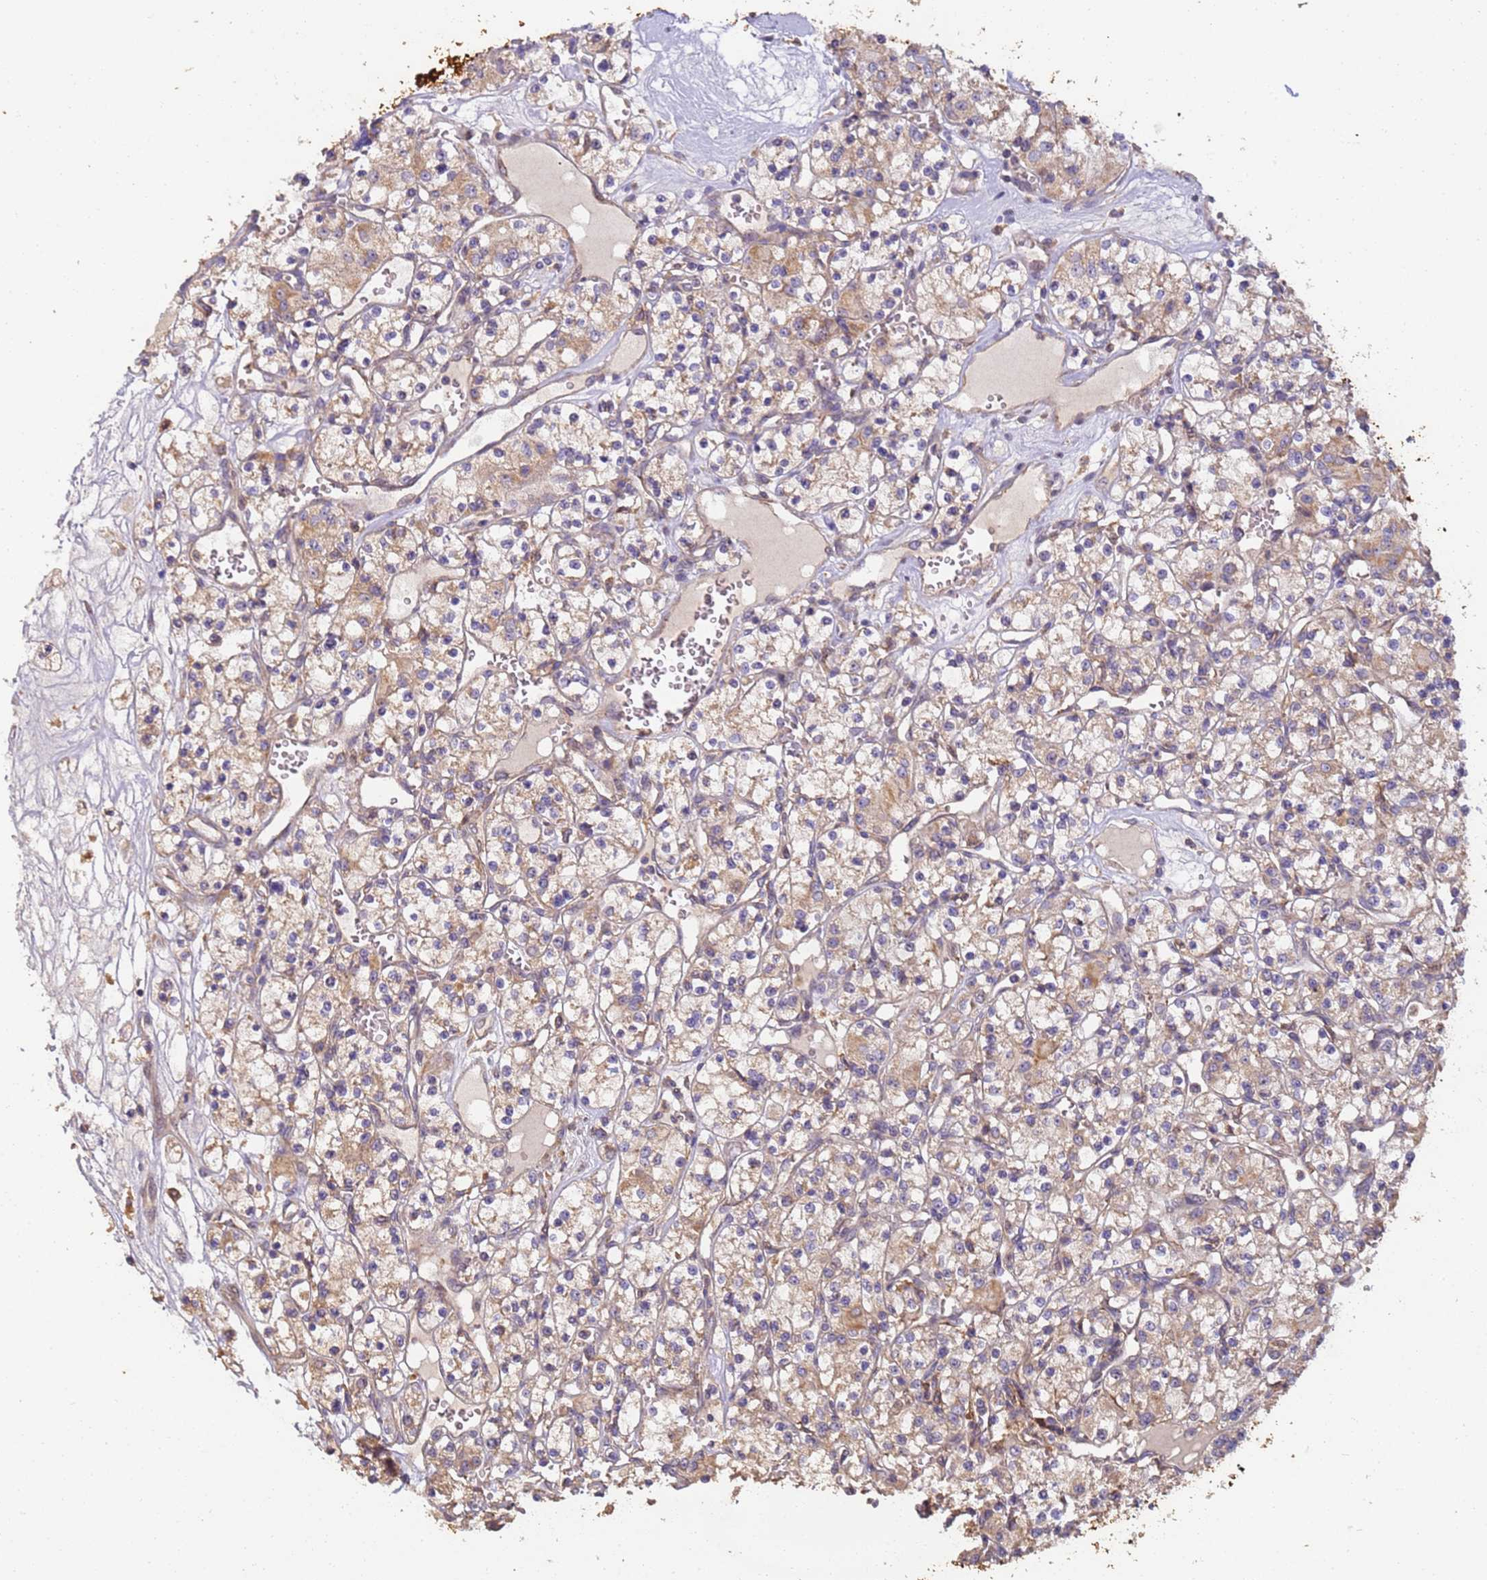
{"staining": {"intensity": "weak", "quantity": "25%-75%", "location": "cytoplasmic/membranous"}, "tissue": "renal cancer", "cell_type": "Tumor cells", "image_type": "cancer", "snomed": [{"axis": "morphology", "description": "Adenocarcinoma, NOS"}, {"axis": "topography", "description": "Kidney"}], "caption": "DAB immunohistochemical staining of renal adenocarcinoma reveals weak cytoplasmic/membranous protein expression in approximately 25%-75% of tumor cells.", "gene": "TIGAR", "patient": {"sex": "female", "age": 59}}